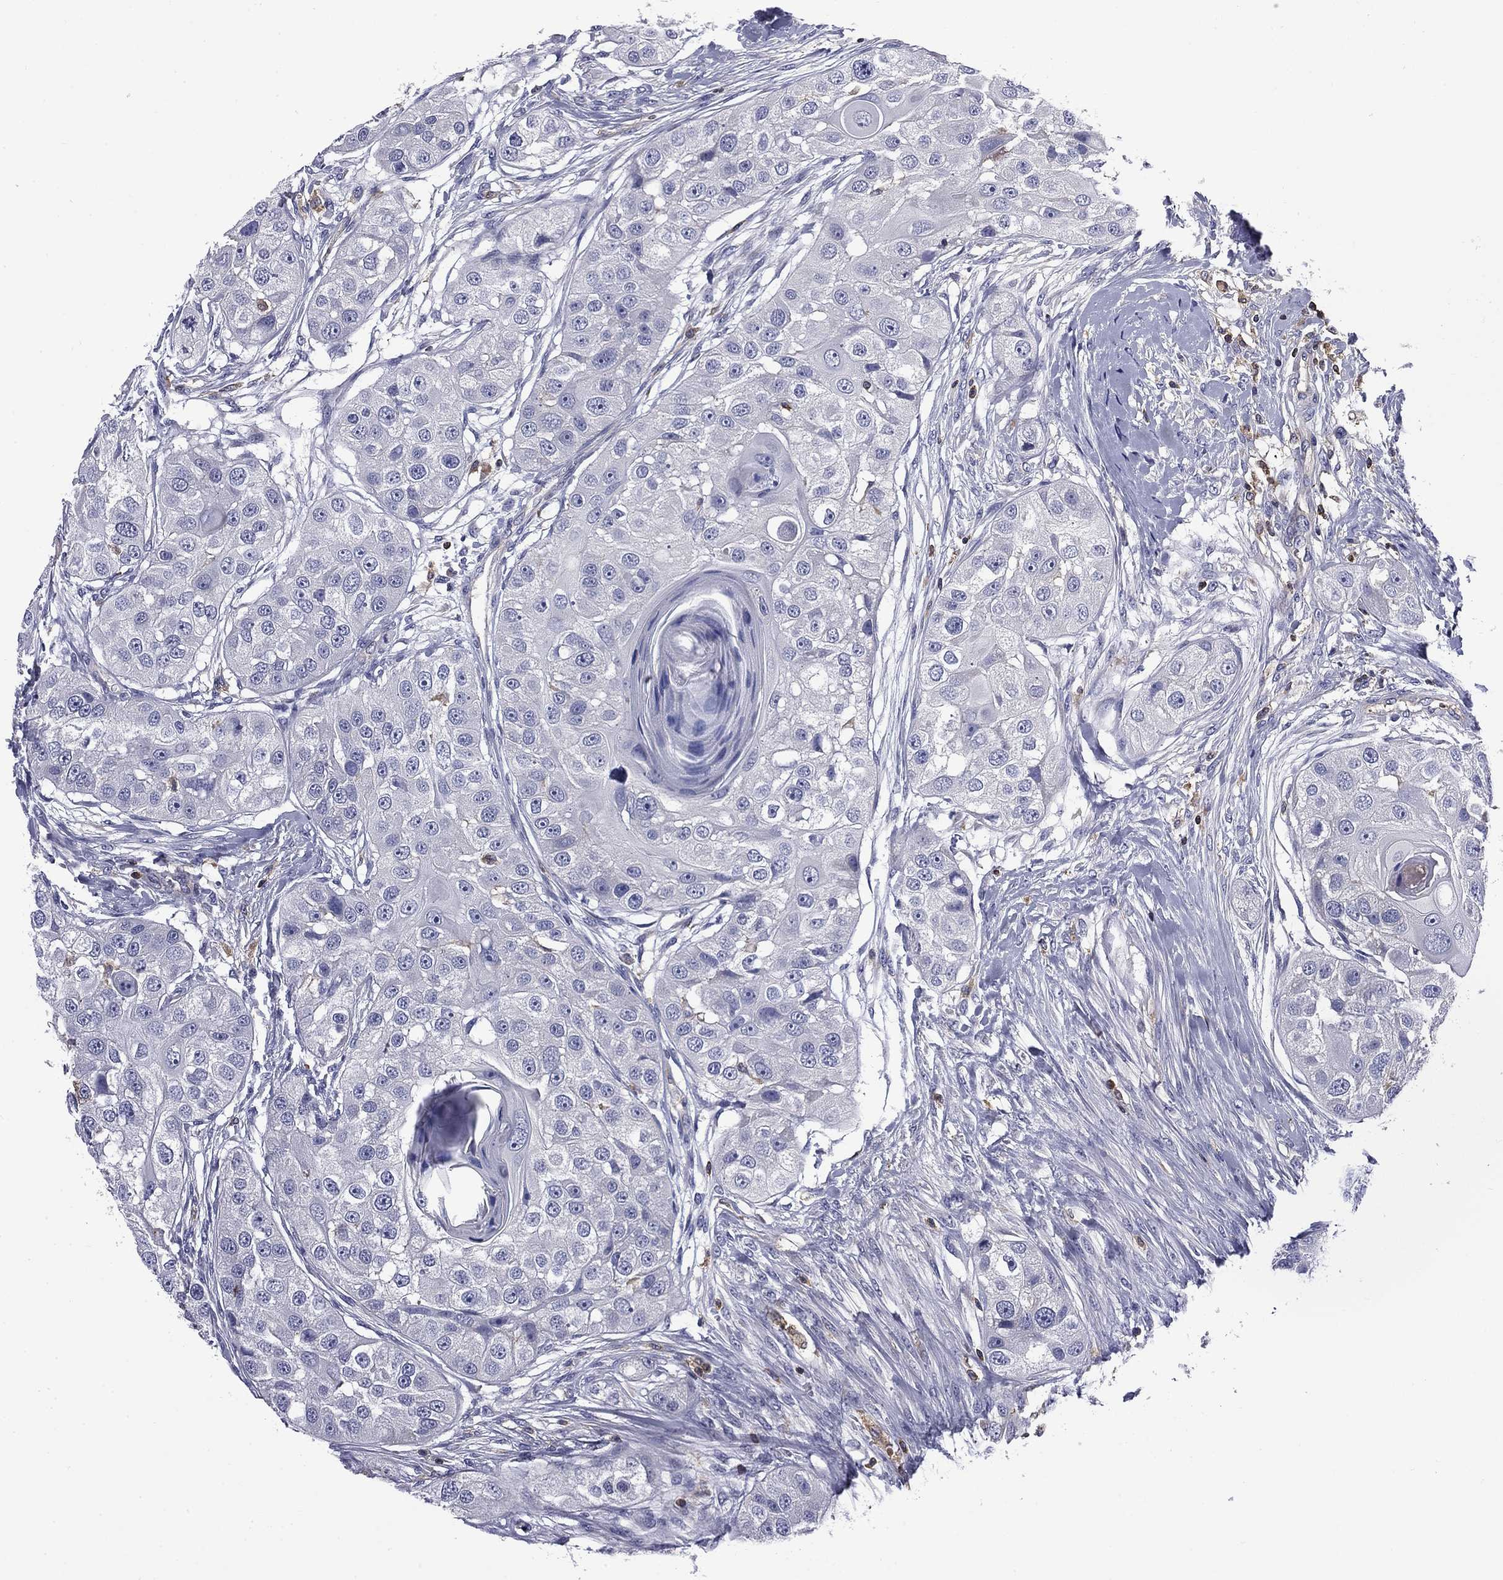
{"staining": {"intensity": "negative", "quantity": "none", "location": "none"}, "tissue": "head and neck cancer", "cell_type": "Tumor cells", "image_type": "cancer", "snomed": [{"axis": "morphology", "description": "Normal tissue, NOS"}, {"axis": "morphology", "description": "Squamous cell carcinoma, NOS"}, {"axis": "topography", "description": "Skeletal muscle"}, {"axis": "topography", "description": "Head-Neck"}], "caption": "DAB immunohistochemical staining of head and neck squamous cell carcinoma displays no significant positivity in tumor cells. (DAB IHC with hematoxylin counter stain).", "gene": "ARHGAP45", "patient": {"sex": "male", "age": 51}}